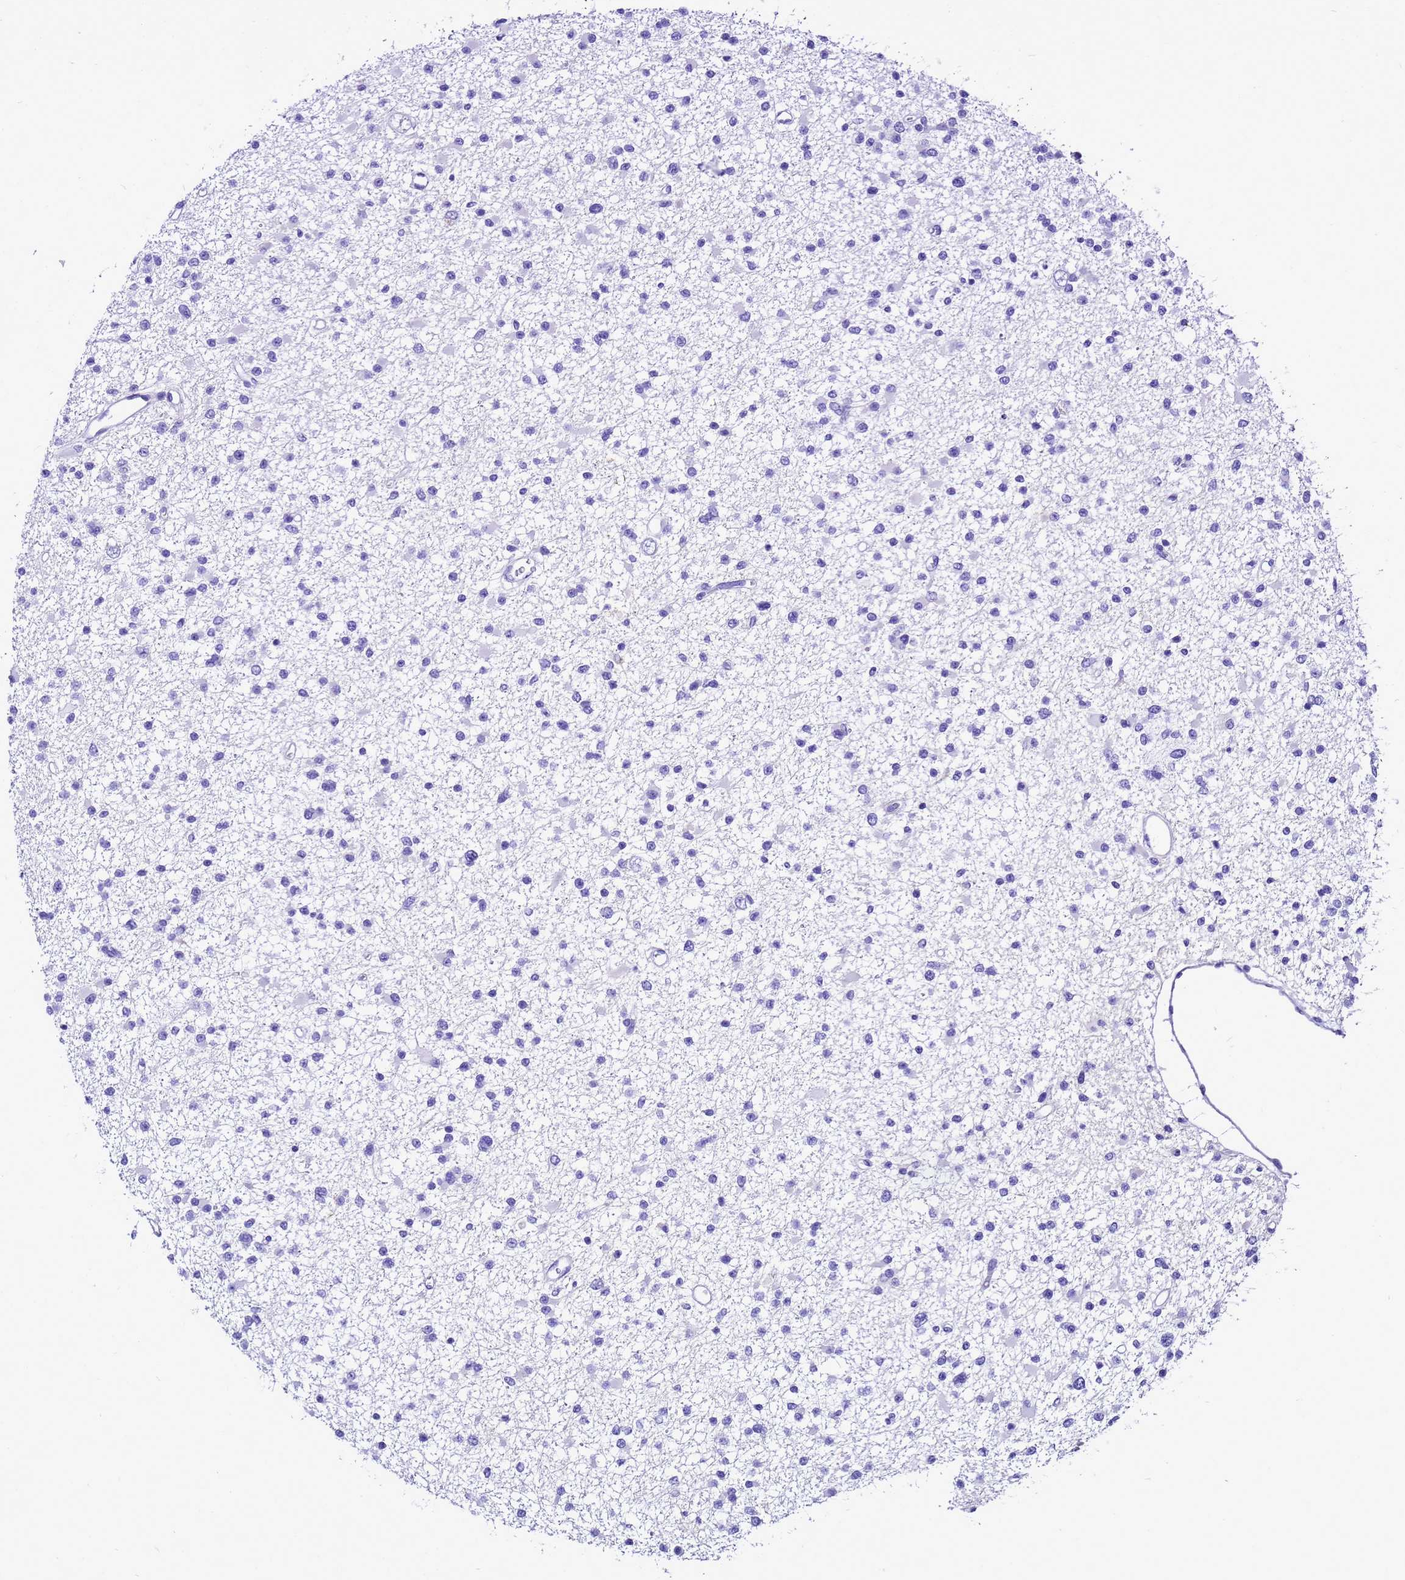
{"staining": {"intensity": "negative", "quantity": "none", "location": "none"}, "tissue": "glioma", "cell_type": "Tumor cells", "image_type": "cancer", "snomed": [{"axis": "morphology", "description": "Glioma, malignant, Low grade"}, {"axis": "topography", "description": "Brain"}], "caption": "IHC histopathology image of glioma stained for a protein (brown), which displays no expression in tumor cells.", "gene": "UGT2B10", "patient": {"sex": "female", "age": 22}}